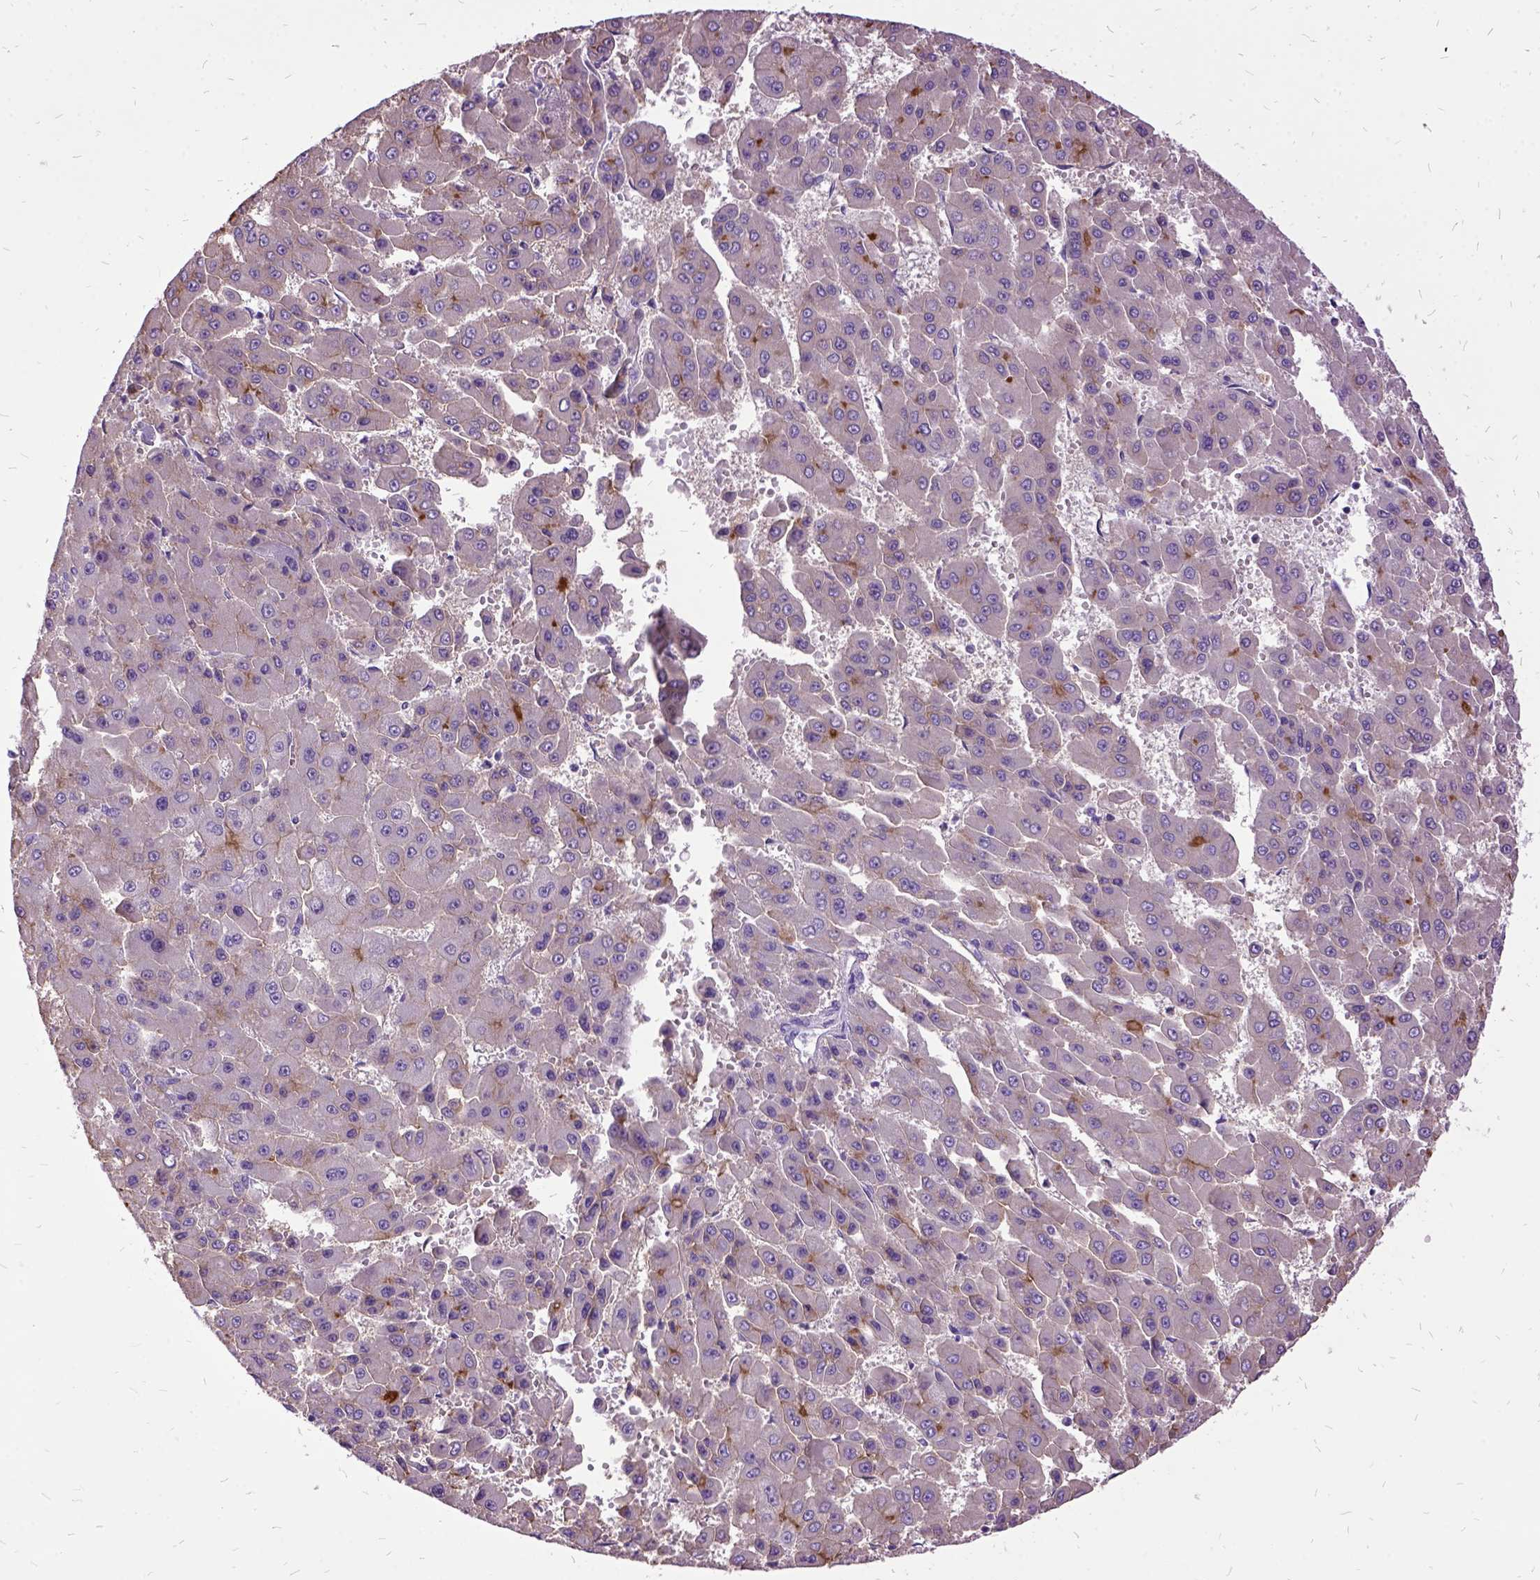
{"staining": {"intensity": "moderate", "quantity": "<25%", "location": "cytoplasmic/membranous"}, "tissue": "liver cancer", "cell_type": "Tumor cells", "image_type": "cancer", "snomed": [{"axis": "morphology", "description": "Carcinoma, Hepatocellular, NOS"}, {"axis": "topography", "description": "Liver"}], "caption": "High-power microscopy captured an immunohistochemistry (IHC) histopathology image of liver cancer, revealing moderate cytoplasmic/membranous expression in about <25% of tumor cells.", "gene": "MME", "patient": {"sex": "male", "age": 78}}